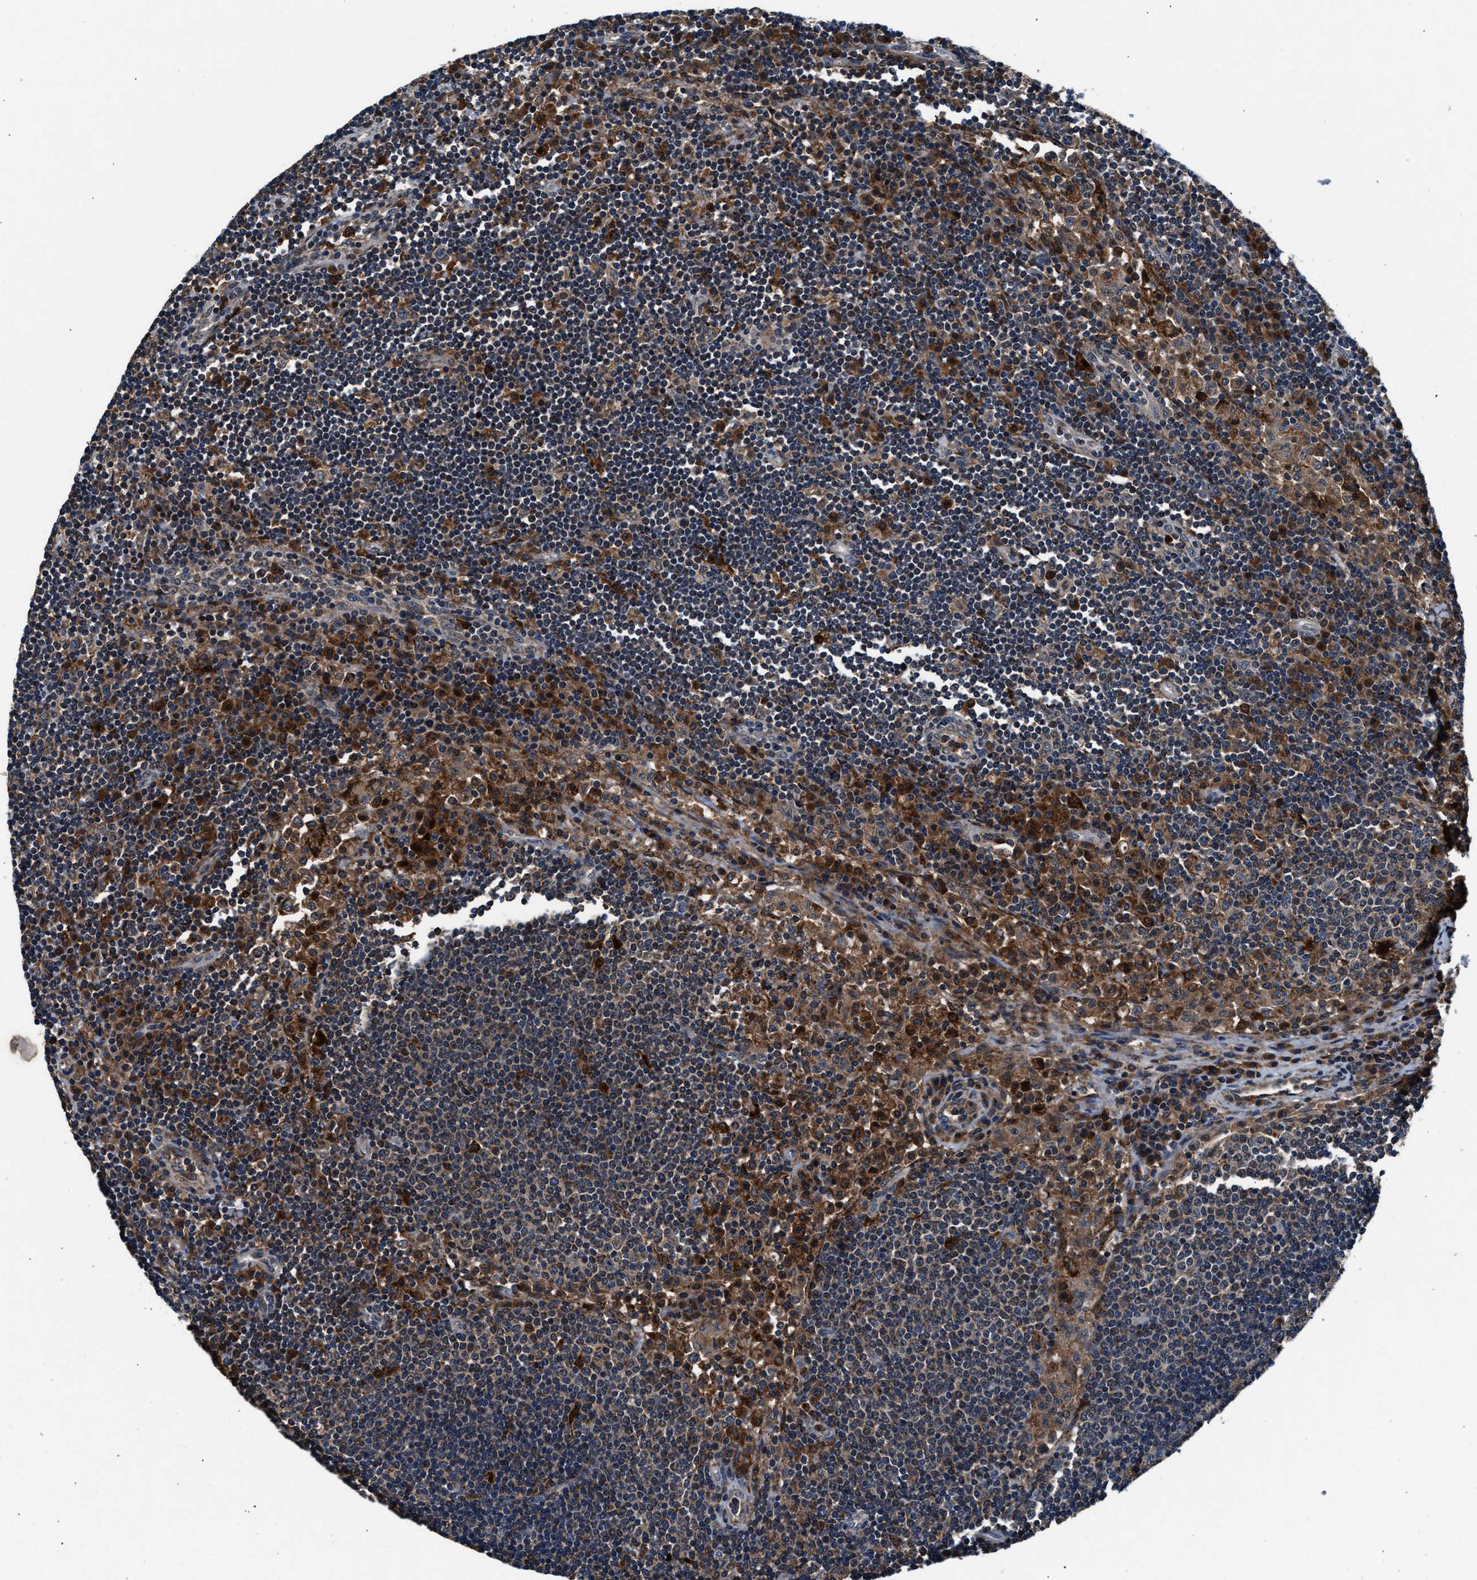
{"staining": {"intensity": "moderate", "quantity": "<25%", "location": "cytoplasmic/membranous"}, "tissue": "lymph node", "cell_type": "Germinal center cells", "image_type": "normal", "snomed": [{"axis": "morphology", "description": "Normal tissue, NOS"}, {"axis": "topography", "description": "Lymph node"}], "caption": "Immunohistochemistry photomicrograph of unremarkable lymph node stained for a protein (brown), which shows low levels of moderate cytoplasmic/membranous expression in approximately <25% of germinal center cells.", "gene": "FAM221A", "patient": {"sex": "female", "age": 53}}